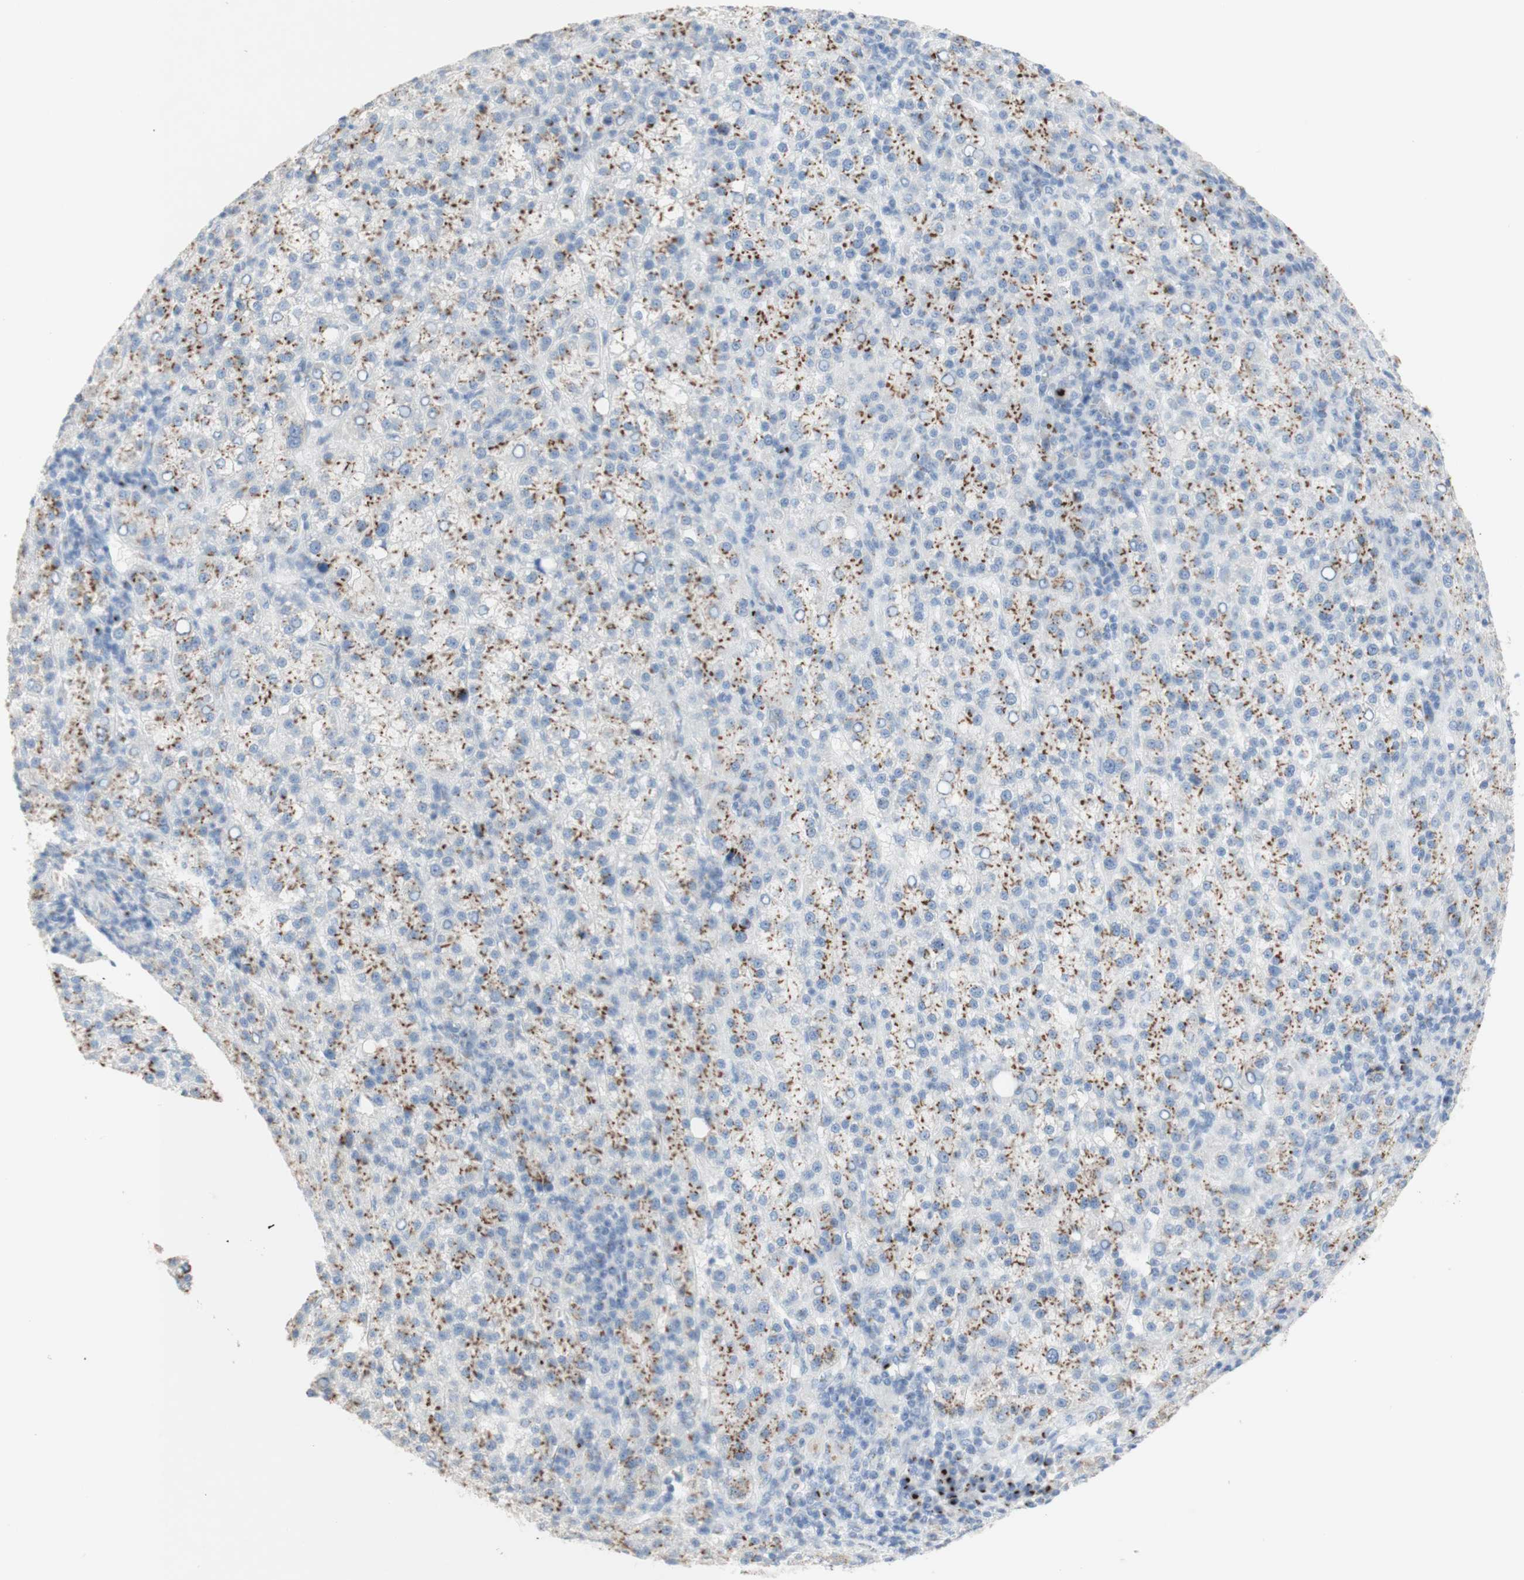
{"staining": {"intensity": "strong", "quantity": "25%-75%", "location": "cytoplasmic/membranous"}, "tissue": "liver cancer", "cell_type": "Tumor cells", "image_type": "cancer", "snomed": [{"axis": "morphology", "description": "Carcinoma, Hepatocellular, NOS"}, {"axis": "topography", "description": "Liver"}], "caption": "The immunohistochemical stain labels strong cytoplasmic/membranous expression in tumor cells of liver cancer (hepatocellular carcinoma) tissue.", "gene": "MANEA", "patient": {"sex": "female", "age": 58}}